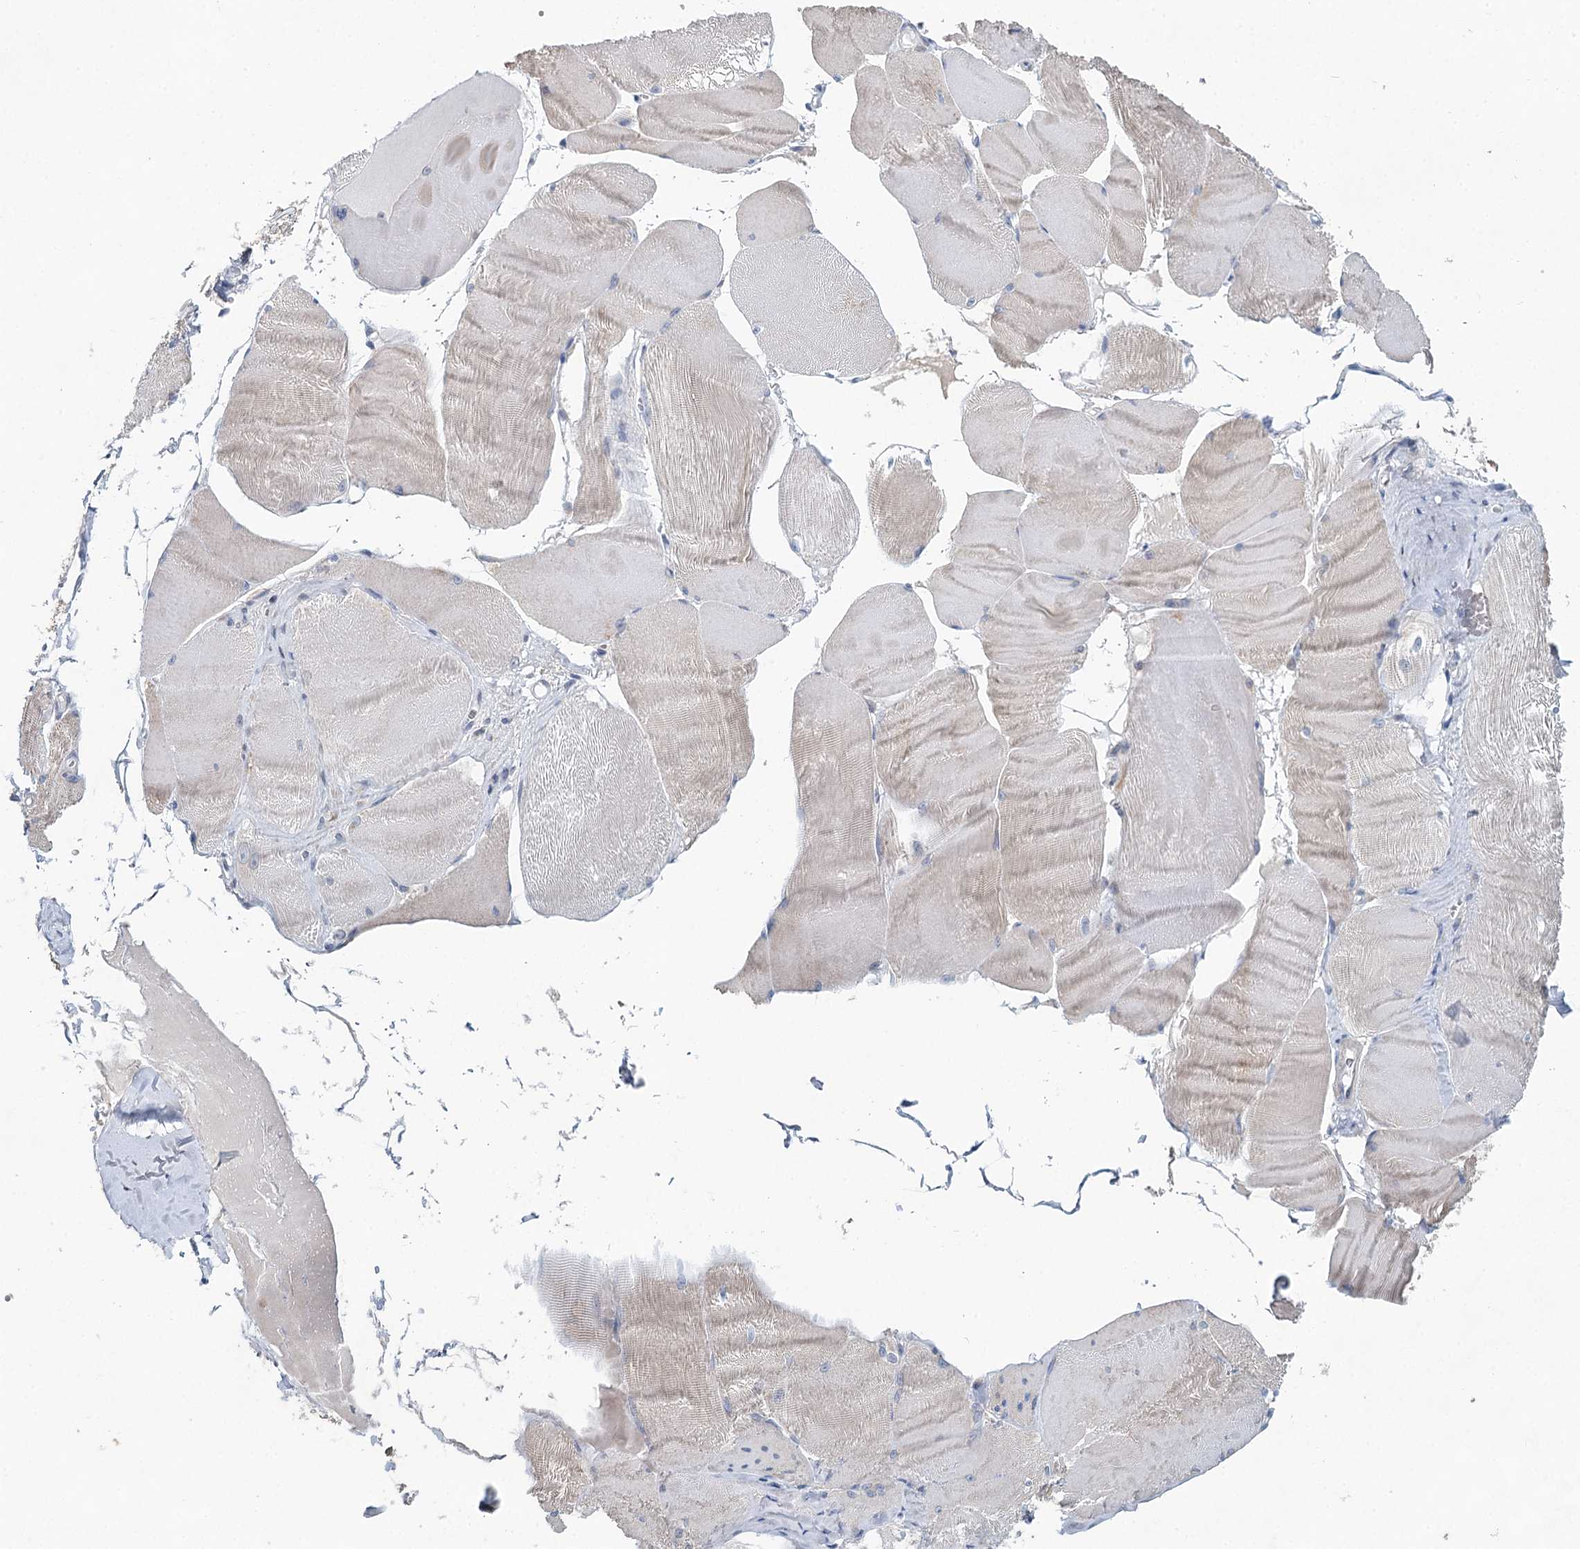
{"staining": {"intensity": "weak", "quantity": "<25%", "location": "cytoplasmic/membranous"}, "tissue": "skeletal muscle", "cell_type": "Myocytes", "image_type": "normal", "snomed": [{"axis": "morphology", "description": "Normal tissue, NOS"}, {"axis": "morphology", "description": "Basal cell carcinoma"}, {"axis": "topography", "description": "Skeletal muscle"}], "caption": "This is a image of immunohistochemistry (IHC) staining of unremarkable skeletal muscle, which shows no positivity in myocytes.", "gene": "BLTP1", "patient": {"sex": "female", "age": 64}}